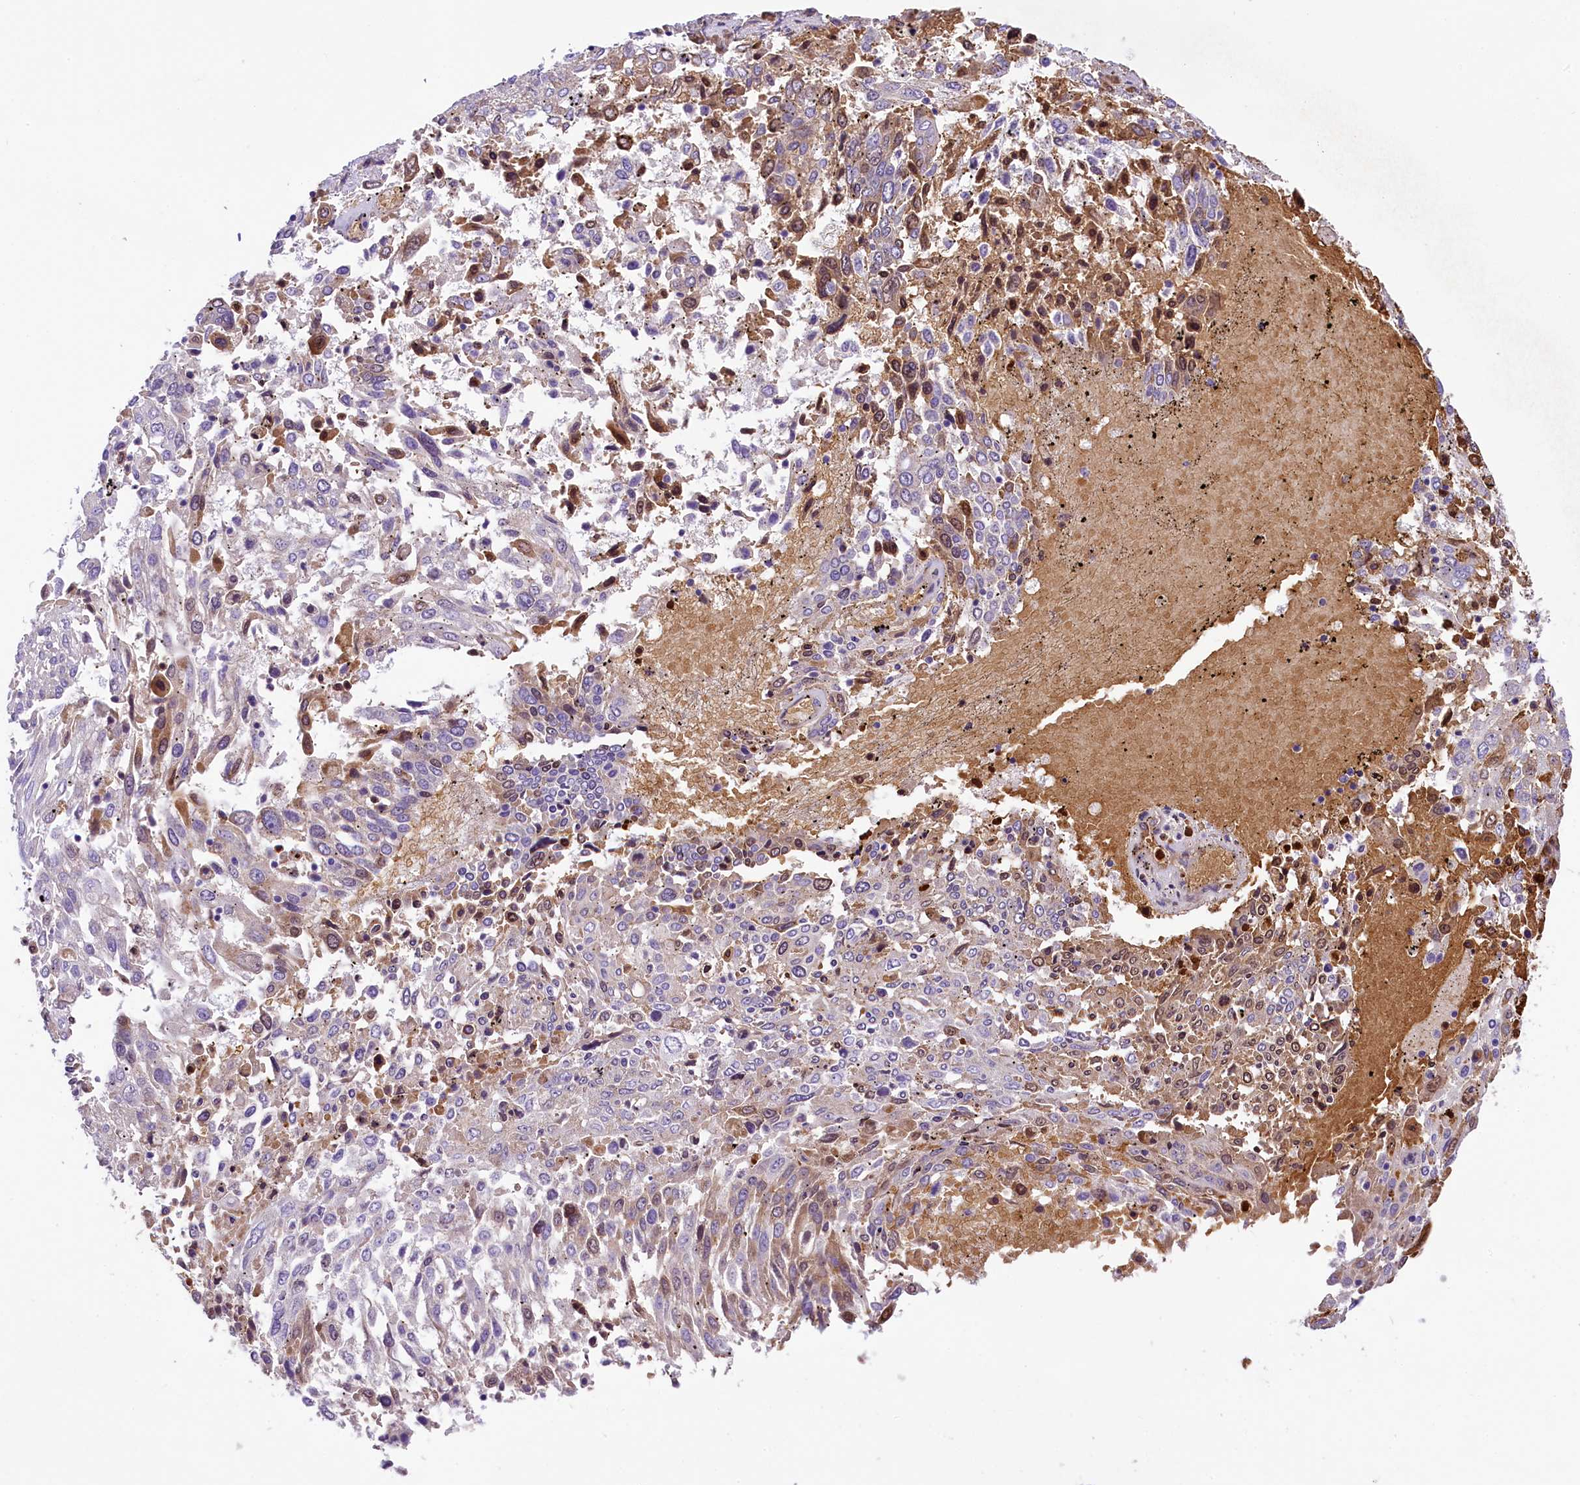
{"staining": {"intensity": "moderate", "quantity": "<25%", "location": "cytoplasmic/membranous"}, "tissue": "lung cancer", "cell_type": "Tumor cells", "image_type": "cancer", "snomed": [{"axis": "morphology", "description": "Squamous cell carcinoma, NOS"}, {"axis": "topography", "description": "Lung"}], "caption": "Brown immunohistochemical staining in human squamous cell carcinoma (lung) shows moderate cytoplasmic/membranous staining in approximately <25% of tumor cells.", "gene": "LARP4", "patient": {"sex": "male", "age": 65}}